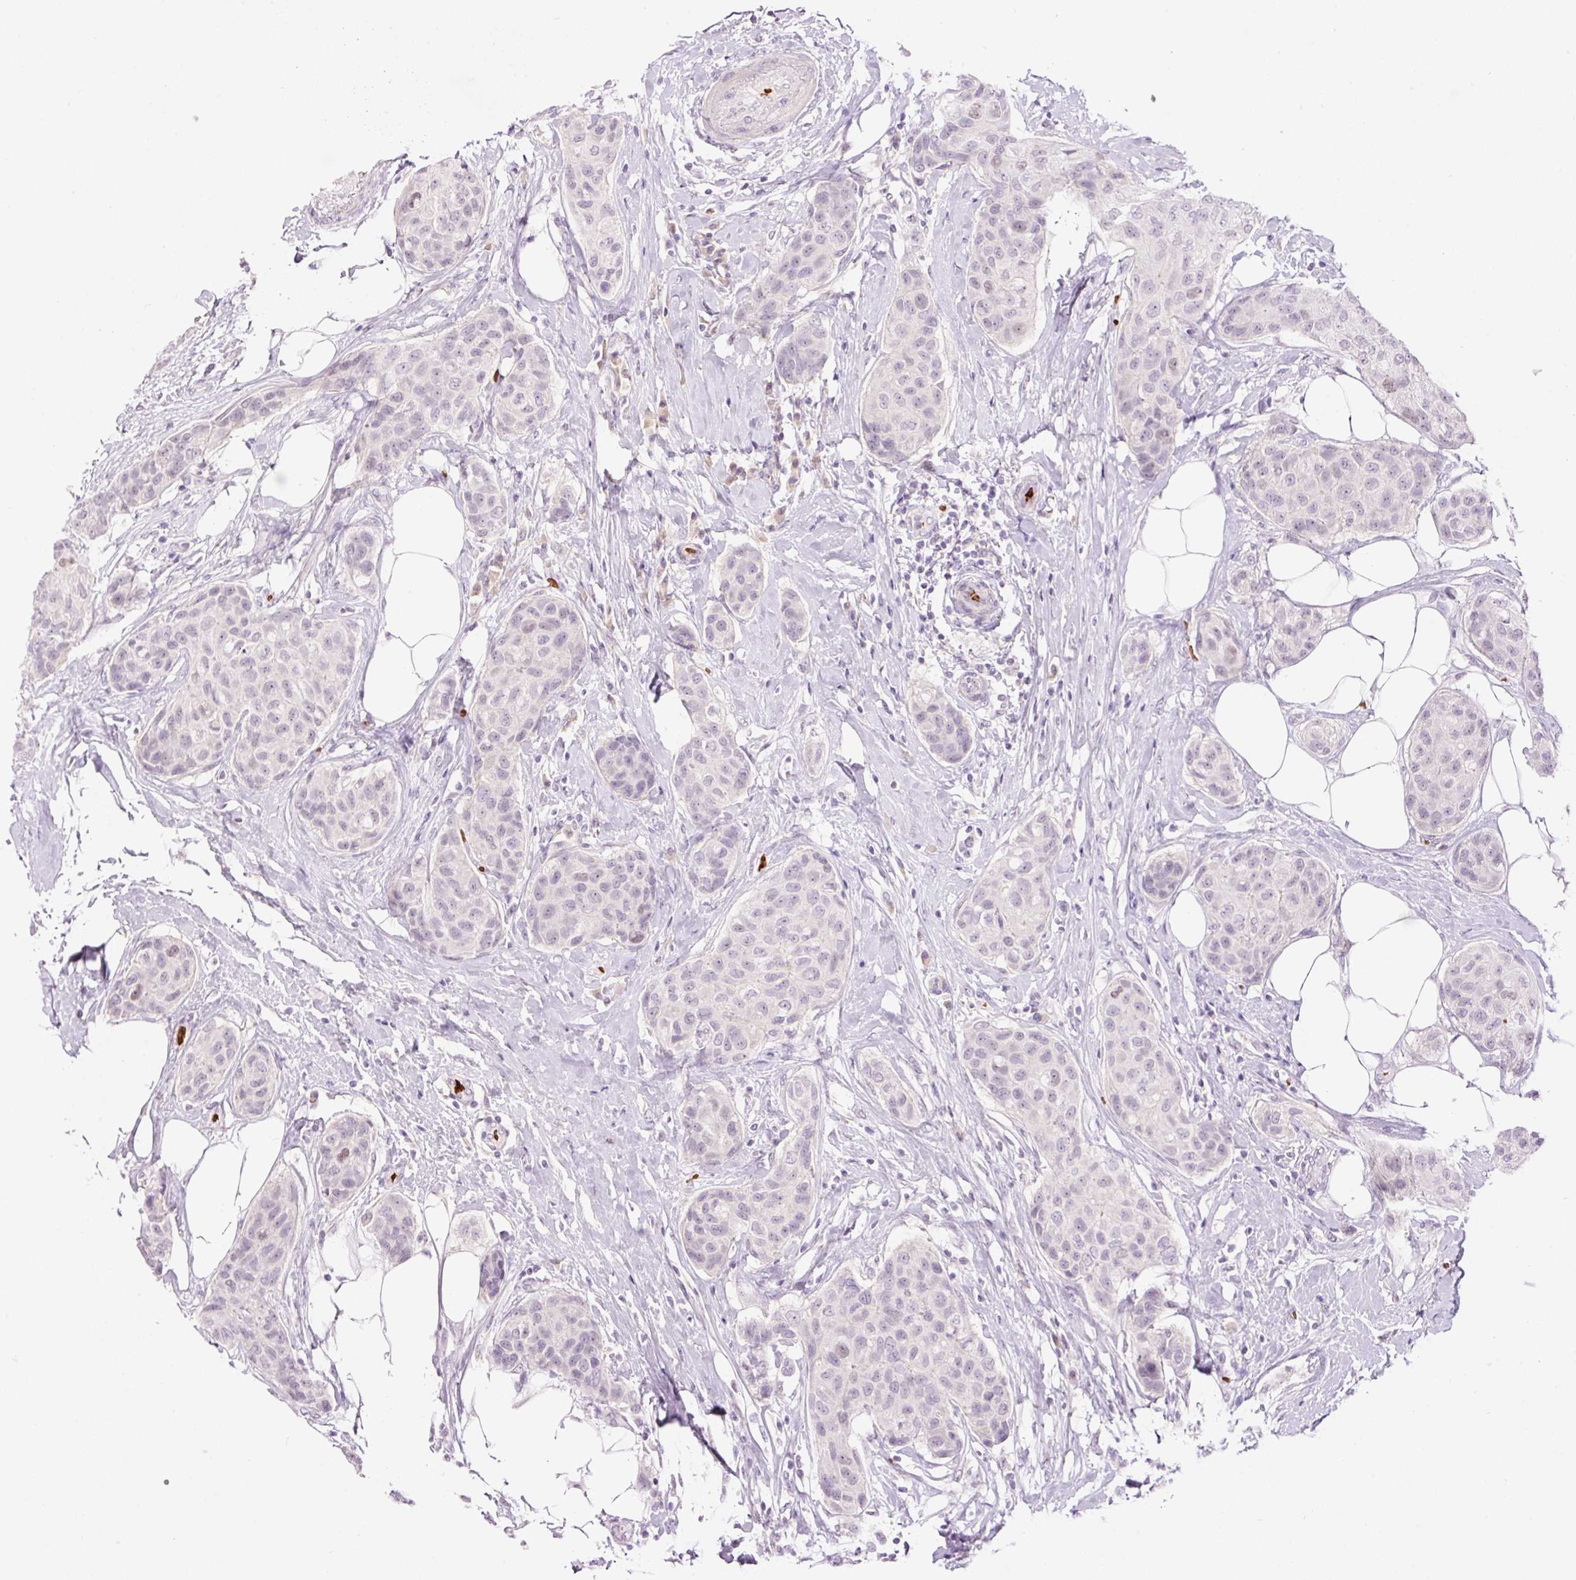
{"staining": {"intensity": "negative", "quantity": "none", "location": "none"}, "tissue": "breast cancer", "cell_type": "Tumor cells", "image_type": "cancer", "snomed": [{"axis": "morphology", "description": "Duct carcinoma"}, {"axis": "topography", "description": "Breast"}, {"axis": "topography", "description": "Lymph node"}], "caption": "High magnification brightfield microscopy of breast cancer stained with DAB (brown) and counterstained with hematoxylin (blue): tumor cells show no significant staining.", "gene": "LY6G6D", "patient": {"sex": "female", "age": 80}}